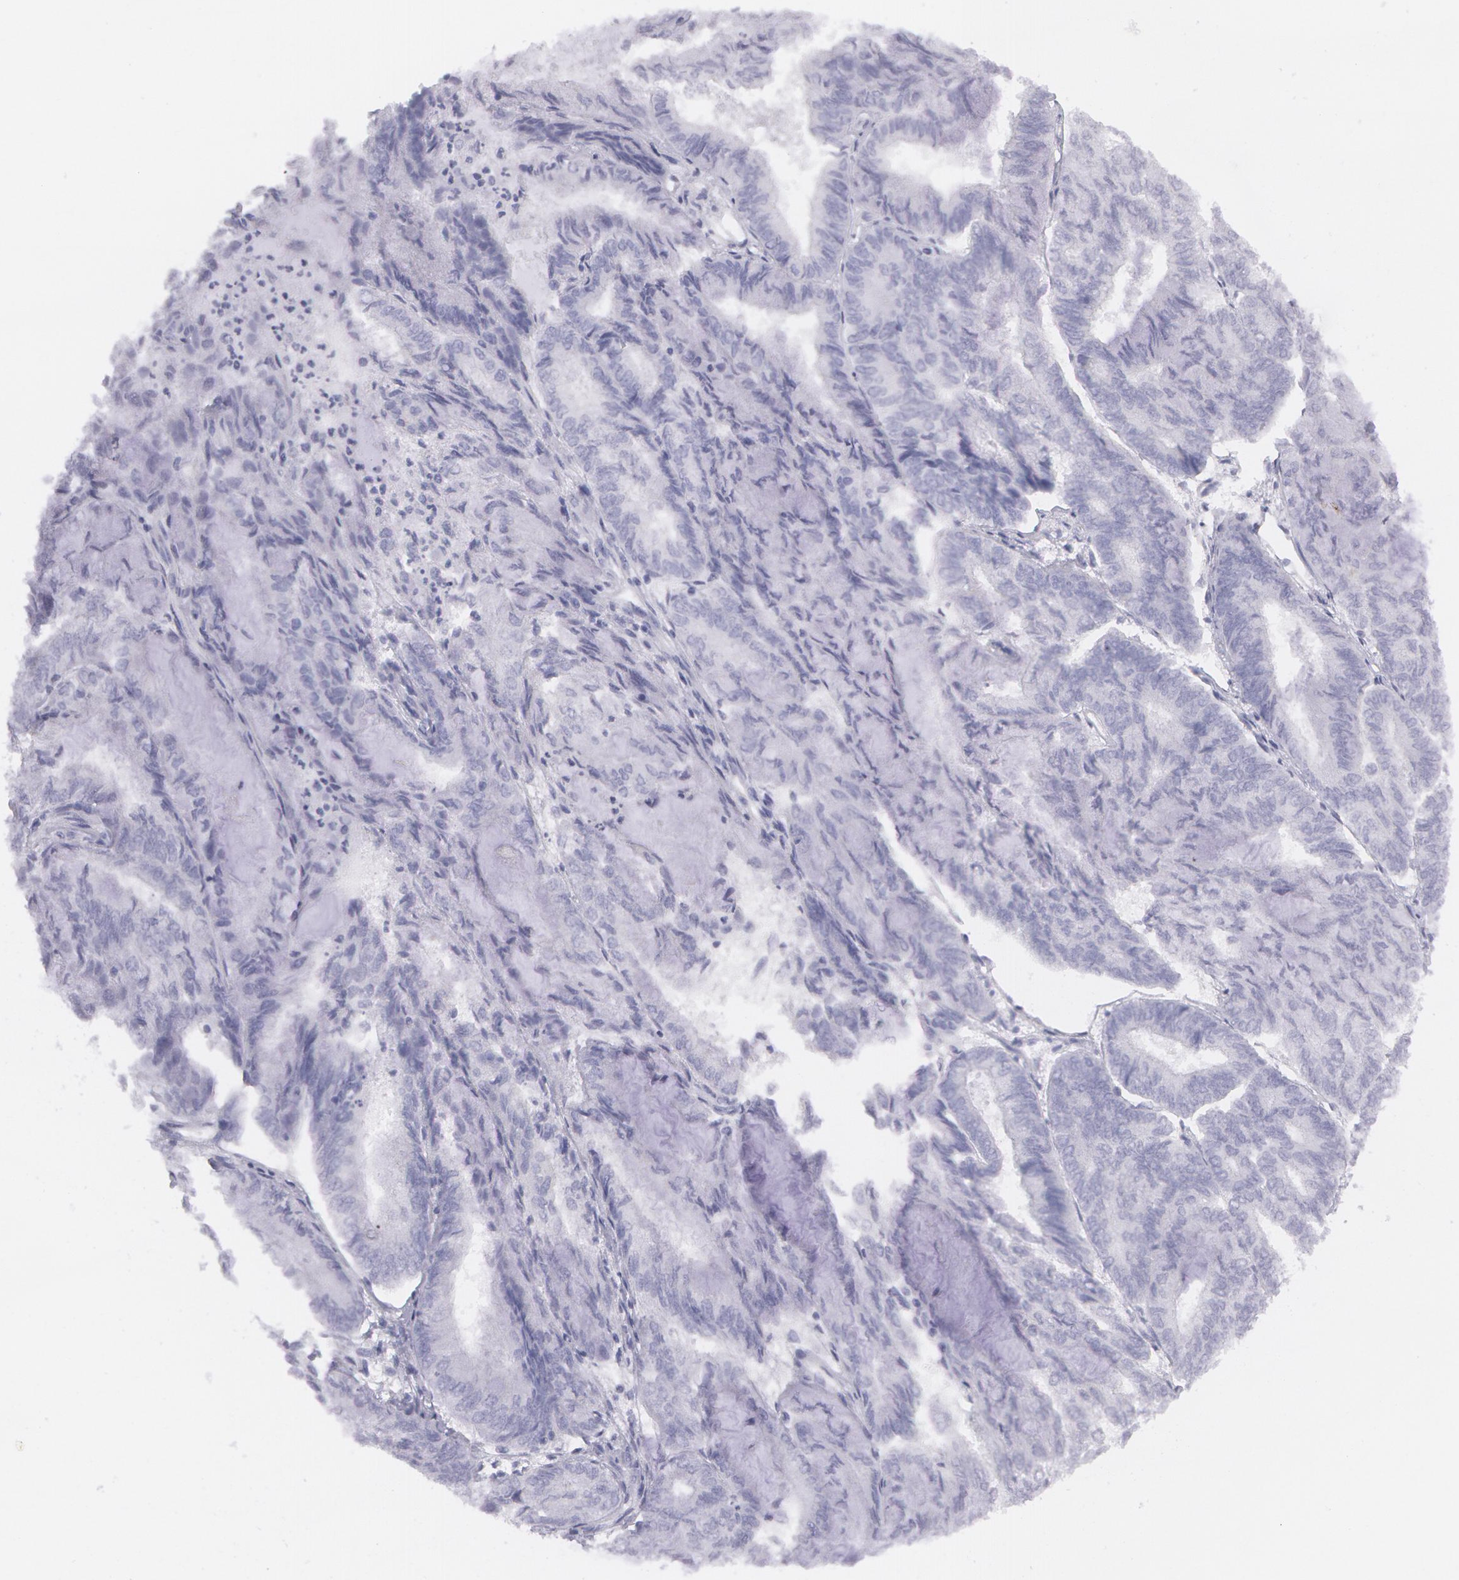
{"staining": {"intensity": "negative", "quantity": "none", "location": "none"}, "tissue": "endometrial cancer", "cell_type": "Tumor cells", "image_type": "cancer", "snomed": [{"axis": "morphology", "description": "Adenocarcinoma, NOS"}, {"axis": "topography", "description": "Endometrium"}], "caption": "Protein analysis of endometrial cancer shows no significant positivity in tumor cells.", "gene": "AMACR", "patient": {"sex": "female", "age": 59}}